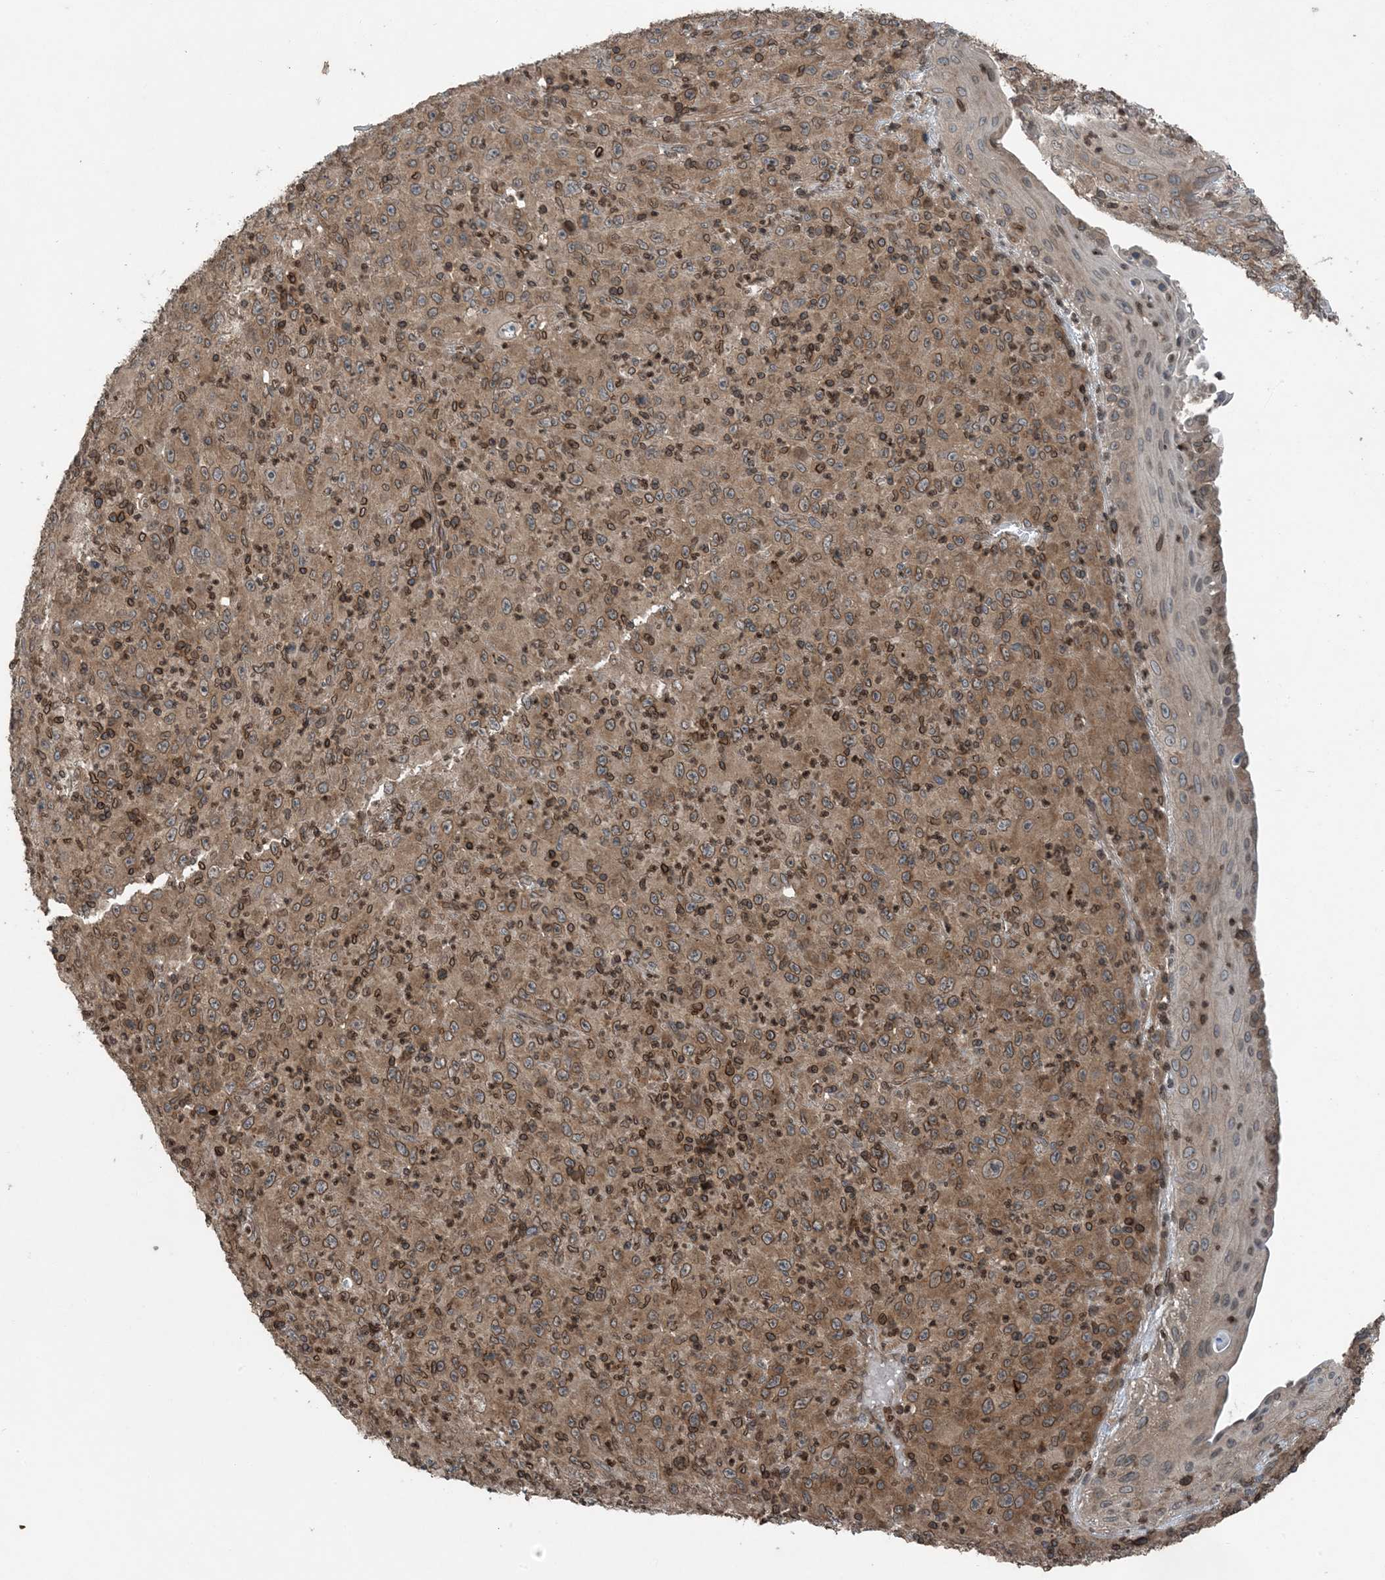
{"staining": {"intensity": "moderate", "quantity": ">75%", "location": "cytoplasmic/membranous,nuclear"}, "tissue": "melanoma", "cell_type": "Tumor cells", "image_type": "cancer", "snomed": [{"axis": "morphology", "description": "Malignant melanoma, Metastatic site"}, {"axis": "topography", "description": "Skin"}], "caption": "Immunohistochemical staining of human malignant melanoma (metastatic site) displays moderate cytoplasmic/membranous and nuclear protein expression in about >75% of tumor cells.", "gene": "ZFAND2B", "patient": {"sex": "female", "age": 56}}